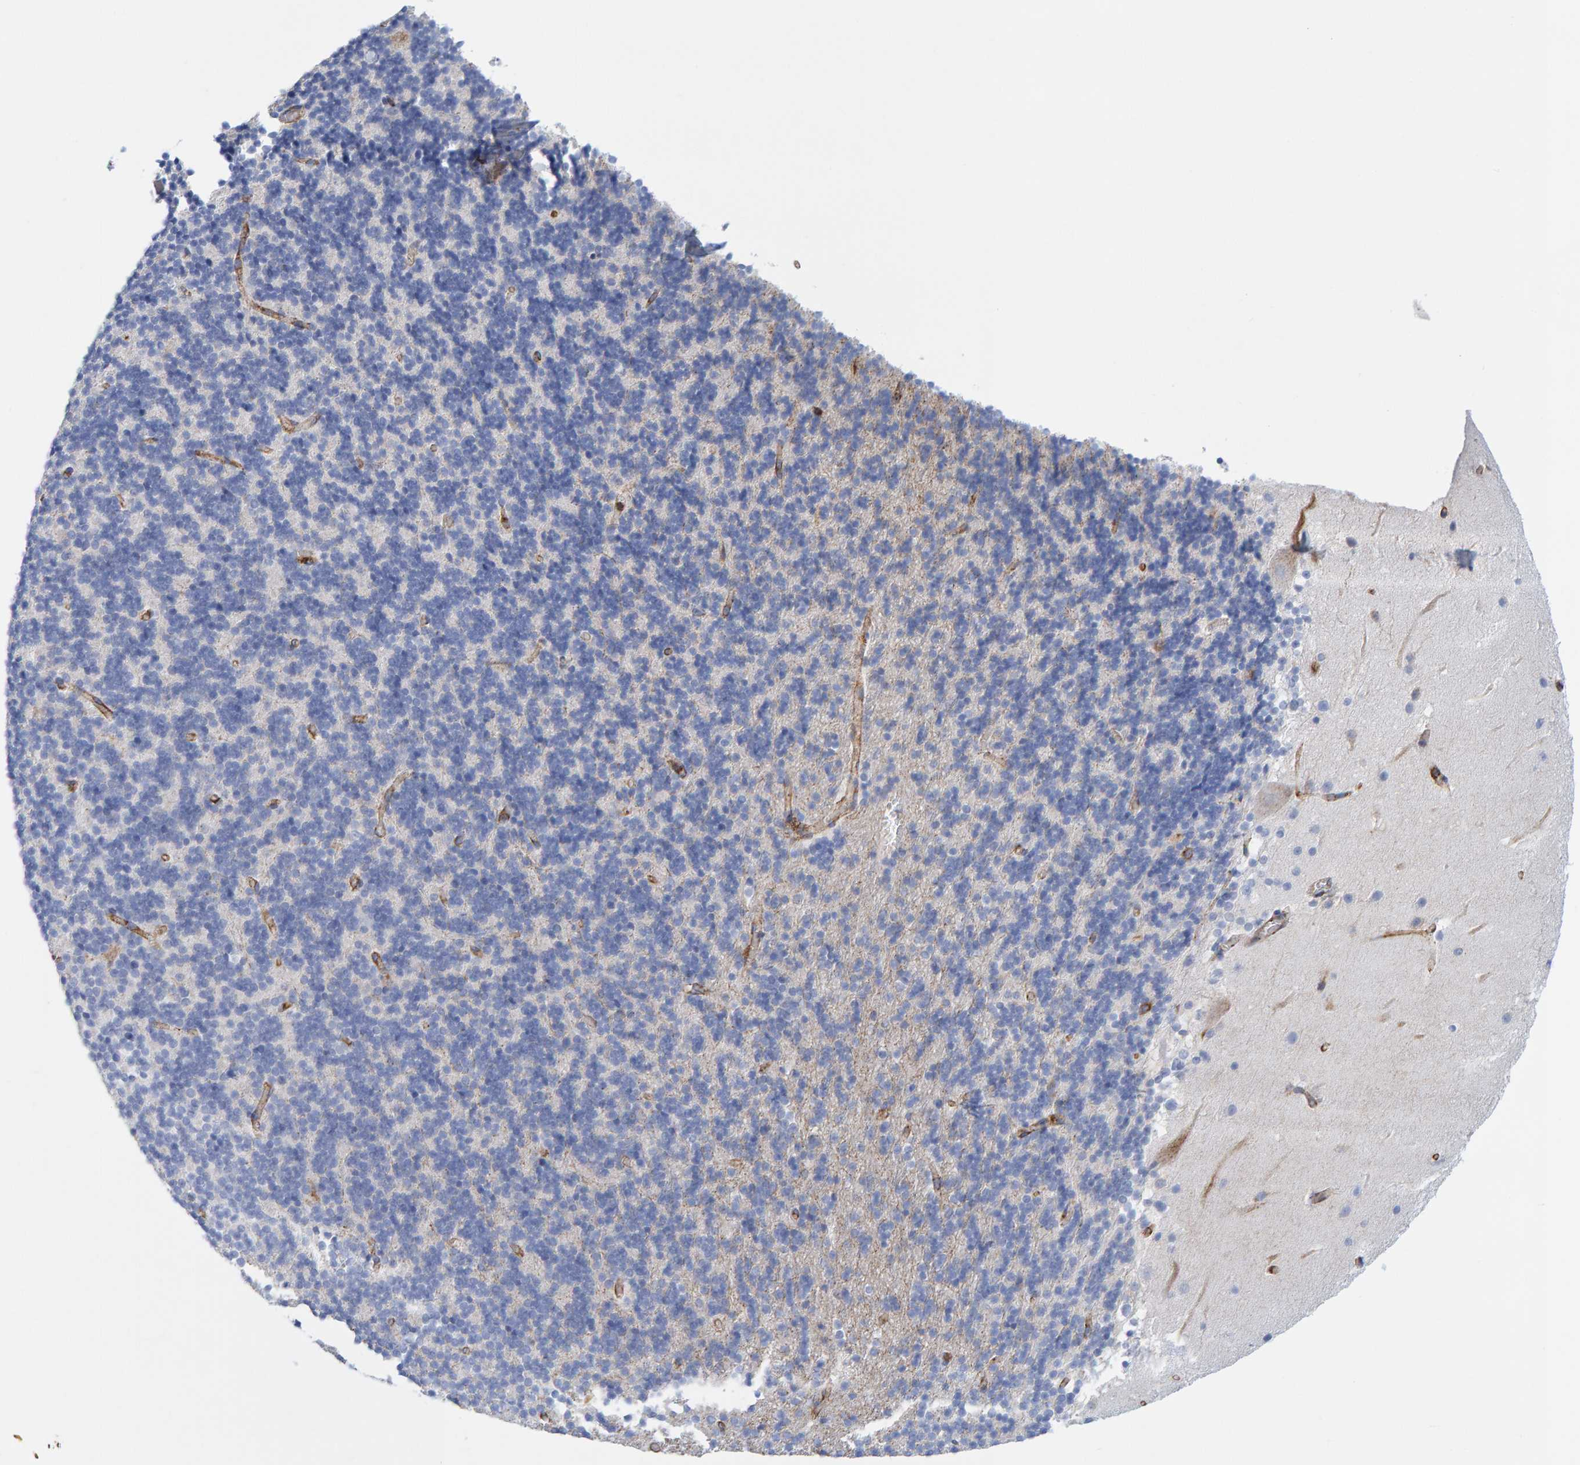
{"staining": {"intensity": "moderate", "quantity": "<25%", "location": "cytoplasmic/membranous"}, "tissue": "cerebellum", "cell_type": "Cells in granular layer", "image_type": "normal", "snomed": [{"axis": "morphology", "description": "Normal tissue, NOS"}, {"axis": "topography", "description": "Cerebellum"}], "caption": "Cerebellum stained for a protein (brown) demonstrates moderate cytoplasmic/membranous positive positivity in about <25% of cells in granular layer.", "gene": "MVP", "patient": {"sex": "male", "age": 45}}